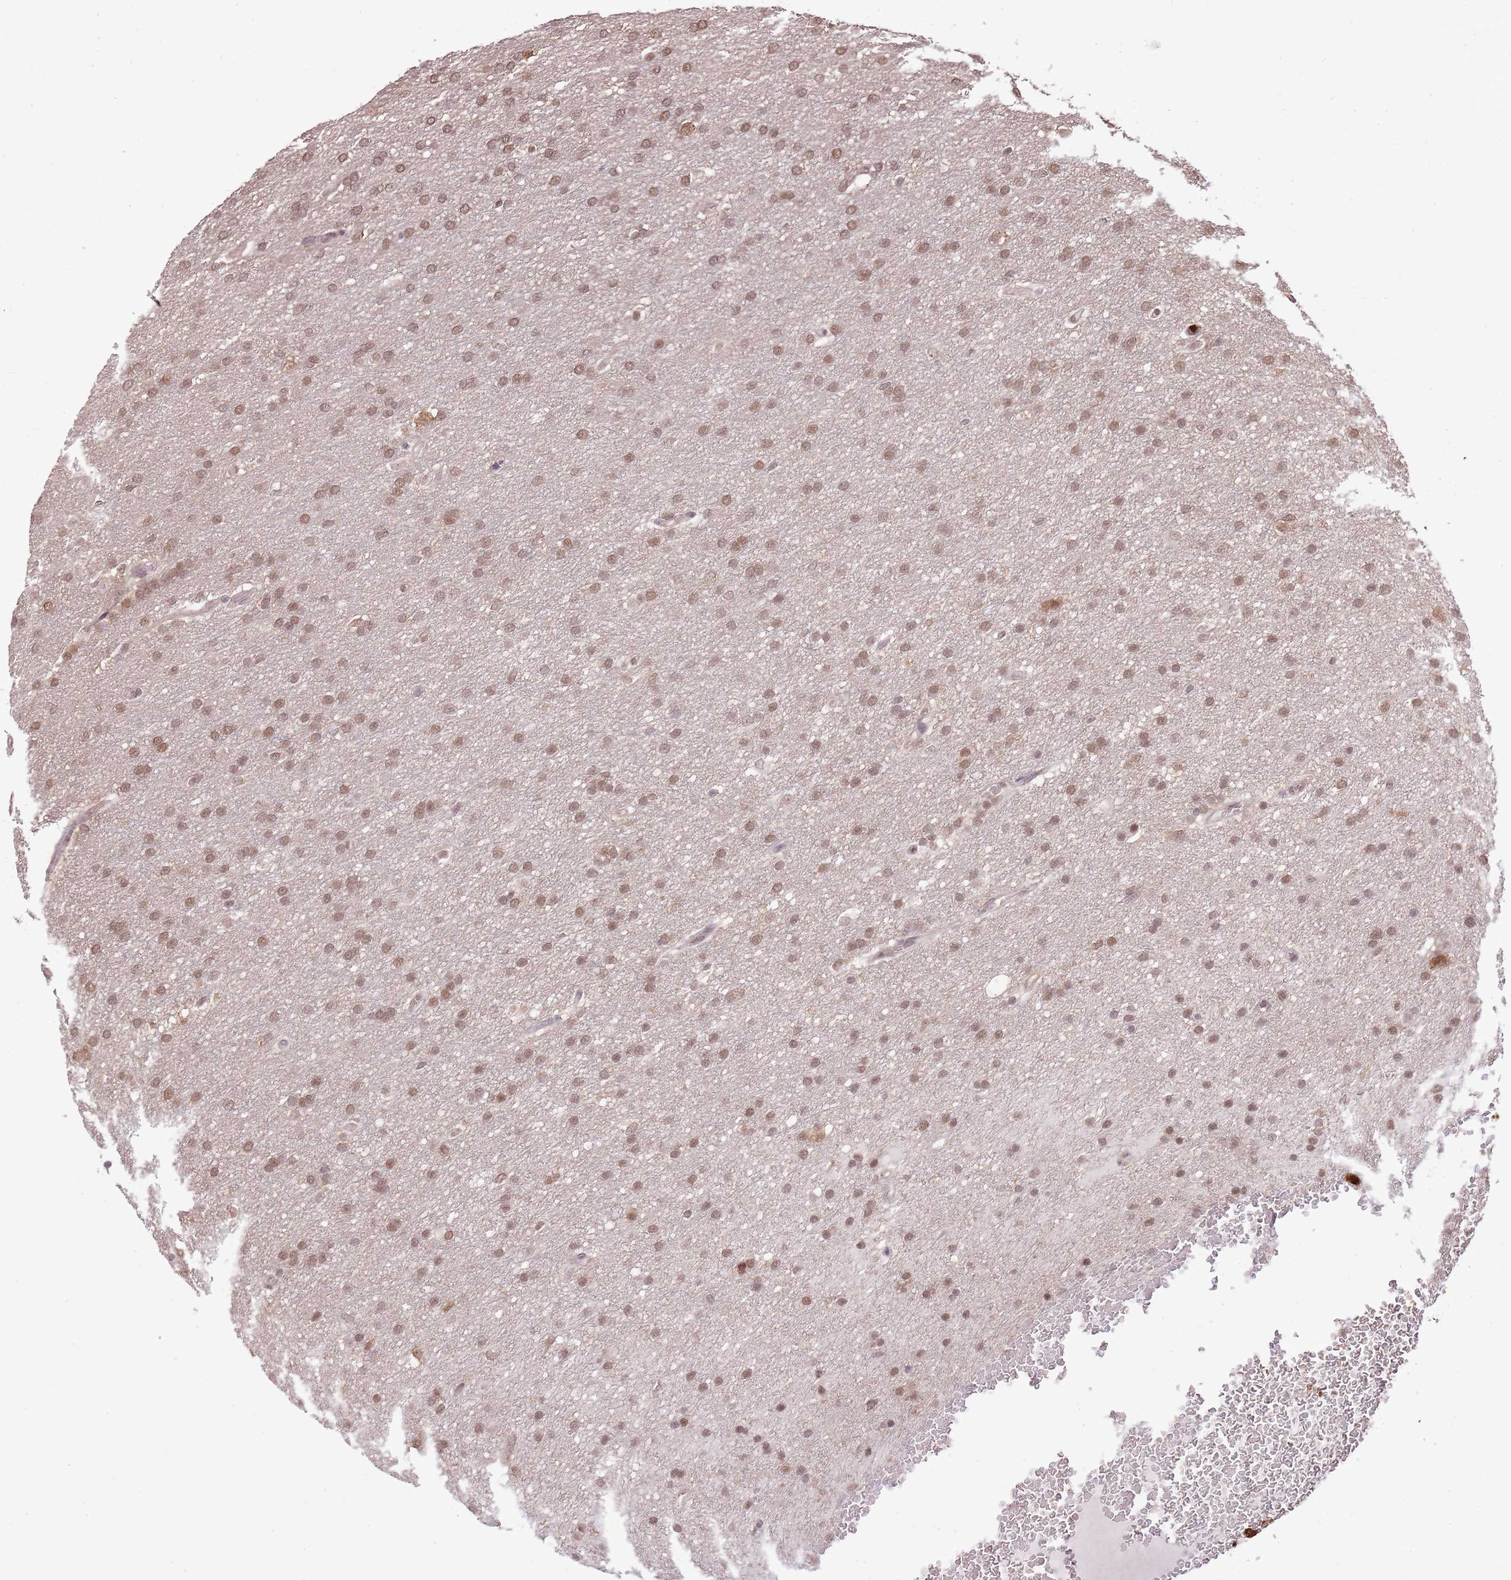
{"staining": {"intensity": "moderate", "quantity": ">75%", "location": "nuclear"}, "tissue": "glioma", "cell_type": "Tumor cells", "image_type": "cancer", "snomed": [{"axis": "morphology", "description": "Glioma, malignant, High grade"}, {"axis": "topography", "description": "Cerebral cortex"}], "caption": "High-power microscopy captured an immunohistochemistry (IHC) photomicrograph of glioma, revealing moderate nuclear staining in approximately >75% of tumor cells.", "gene": "AMIGO1", "patient": {"sex": "female", "age": 36}}